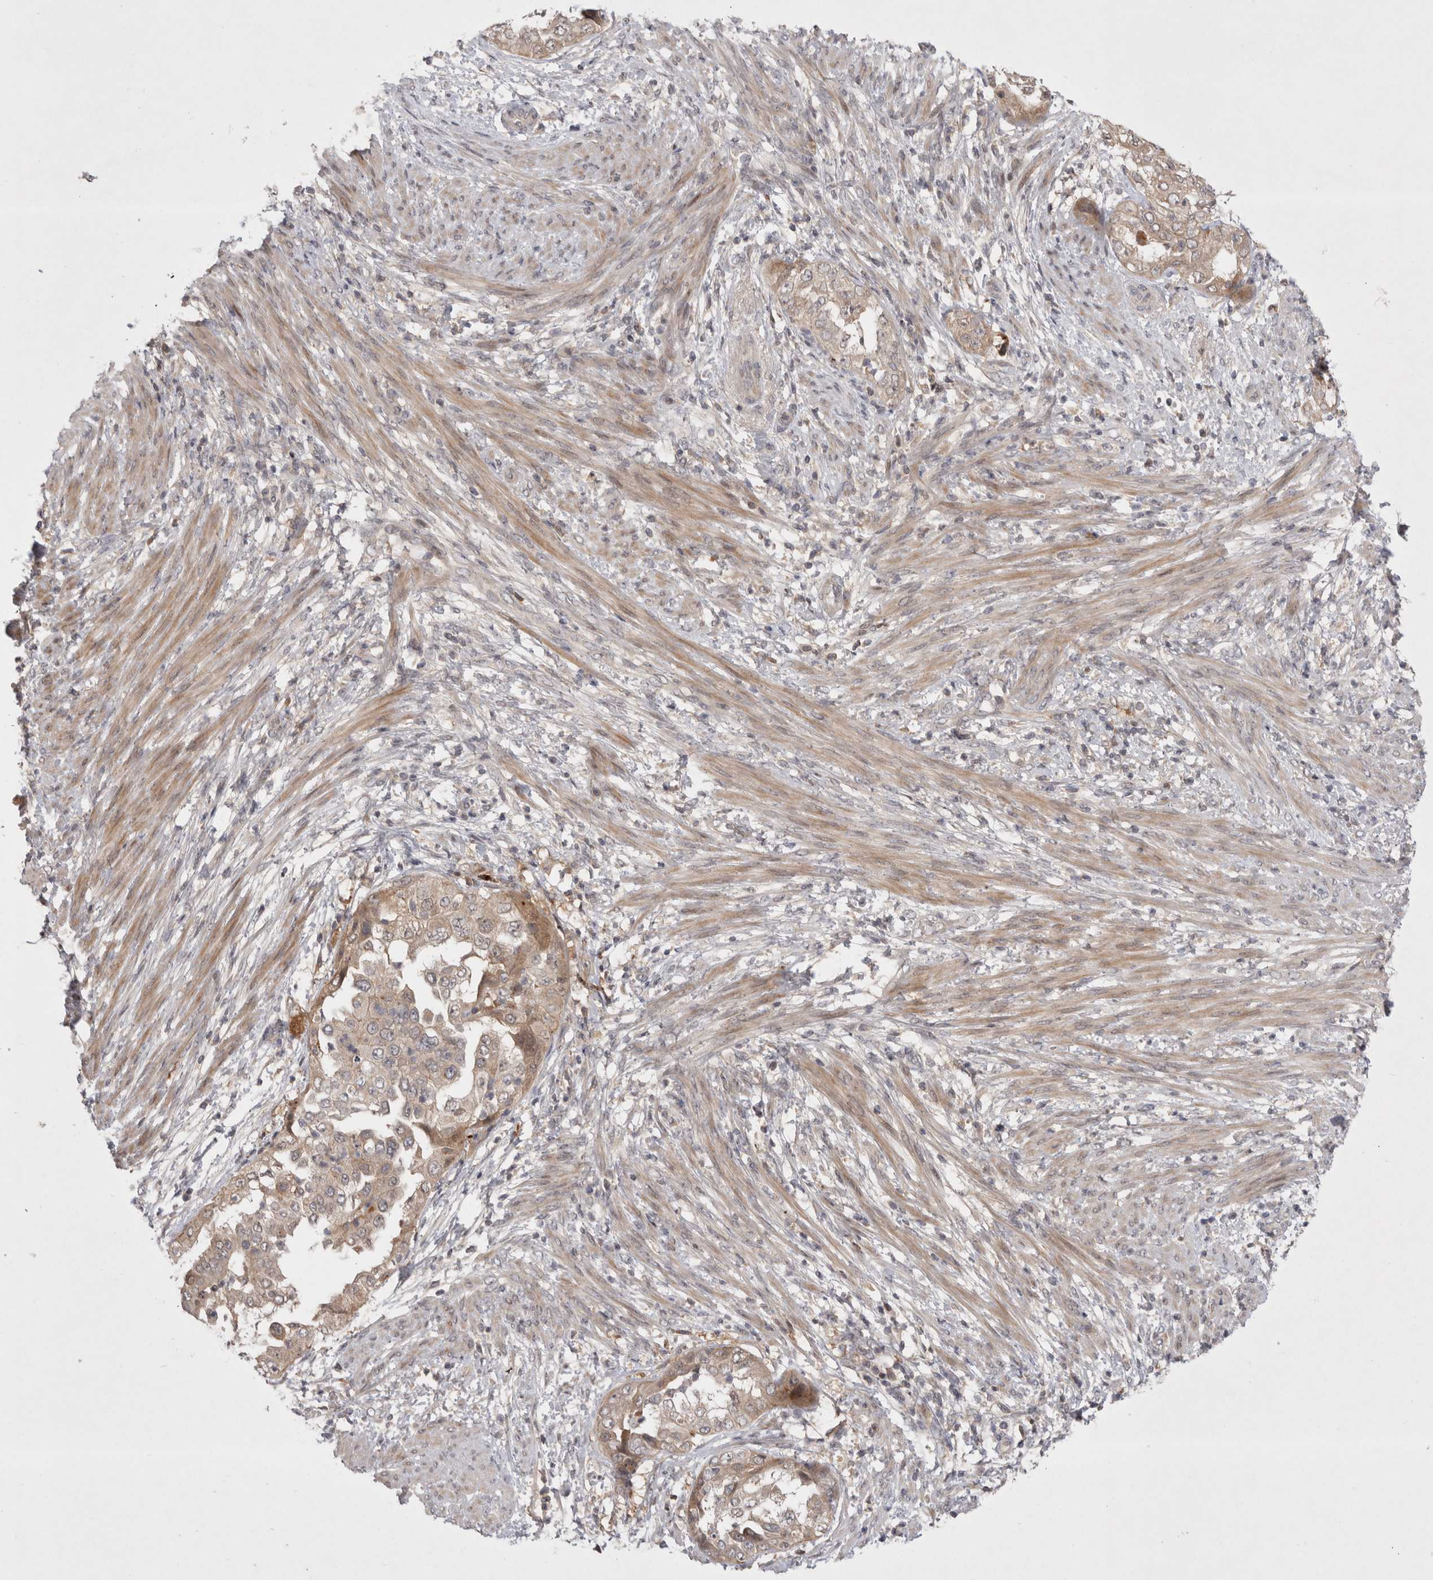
{"staining": {"intensity": "weak", "quantity": "25%-75%", "location": "cytoplasmic/membranous"}, "tissue": "endometrial cancer", "cell_type": "Tumor cells", "image_type": "cancer", "snomed": [{"axis": "morphology", "description": "Adenocarcinoma, NOS"}, {"axis": "topography", "description": "Endometrium"}], "caption": "IHC image of neoplastic tissue: endometrial cancer (adenocarcinoma) stained using immunohistochemistry (IHC) reveals low levels of weak protein expression localized specifically in the cytoplasmic/membranous of tumor cells, appearing as a cytoplasmic/membranous brown color.", "gene": "PLEKHM1", "patient": {"sex": "female", "age": 85}}